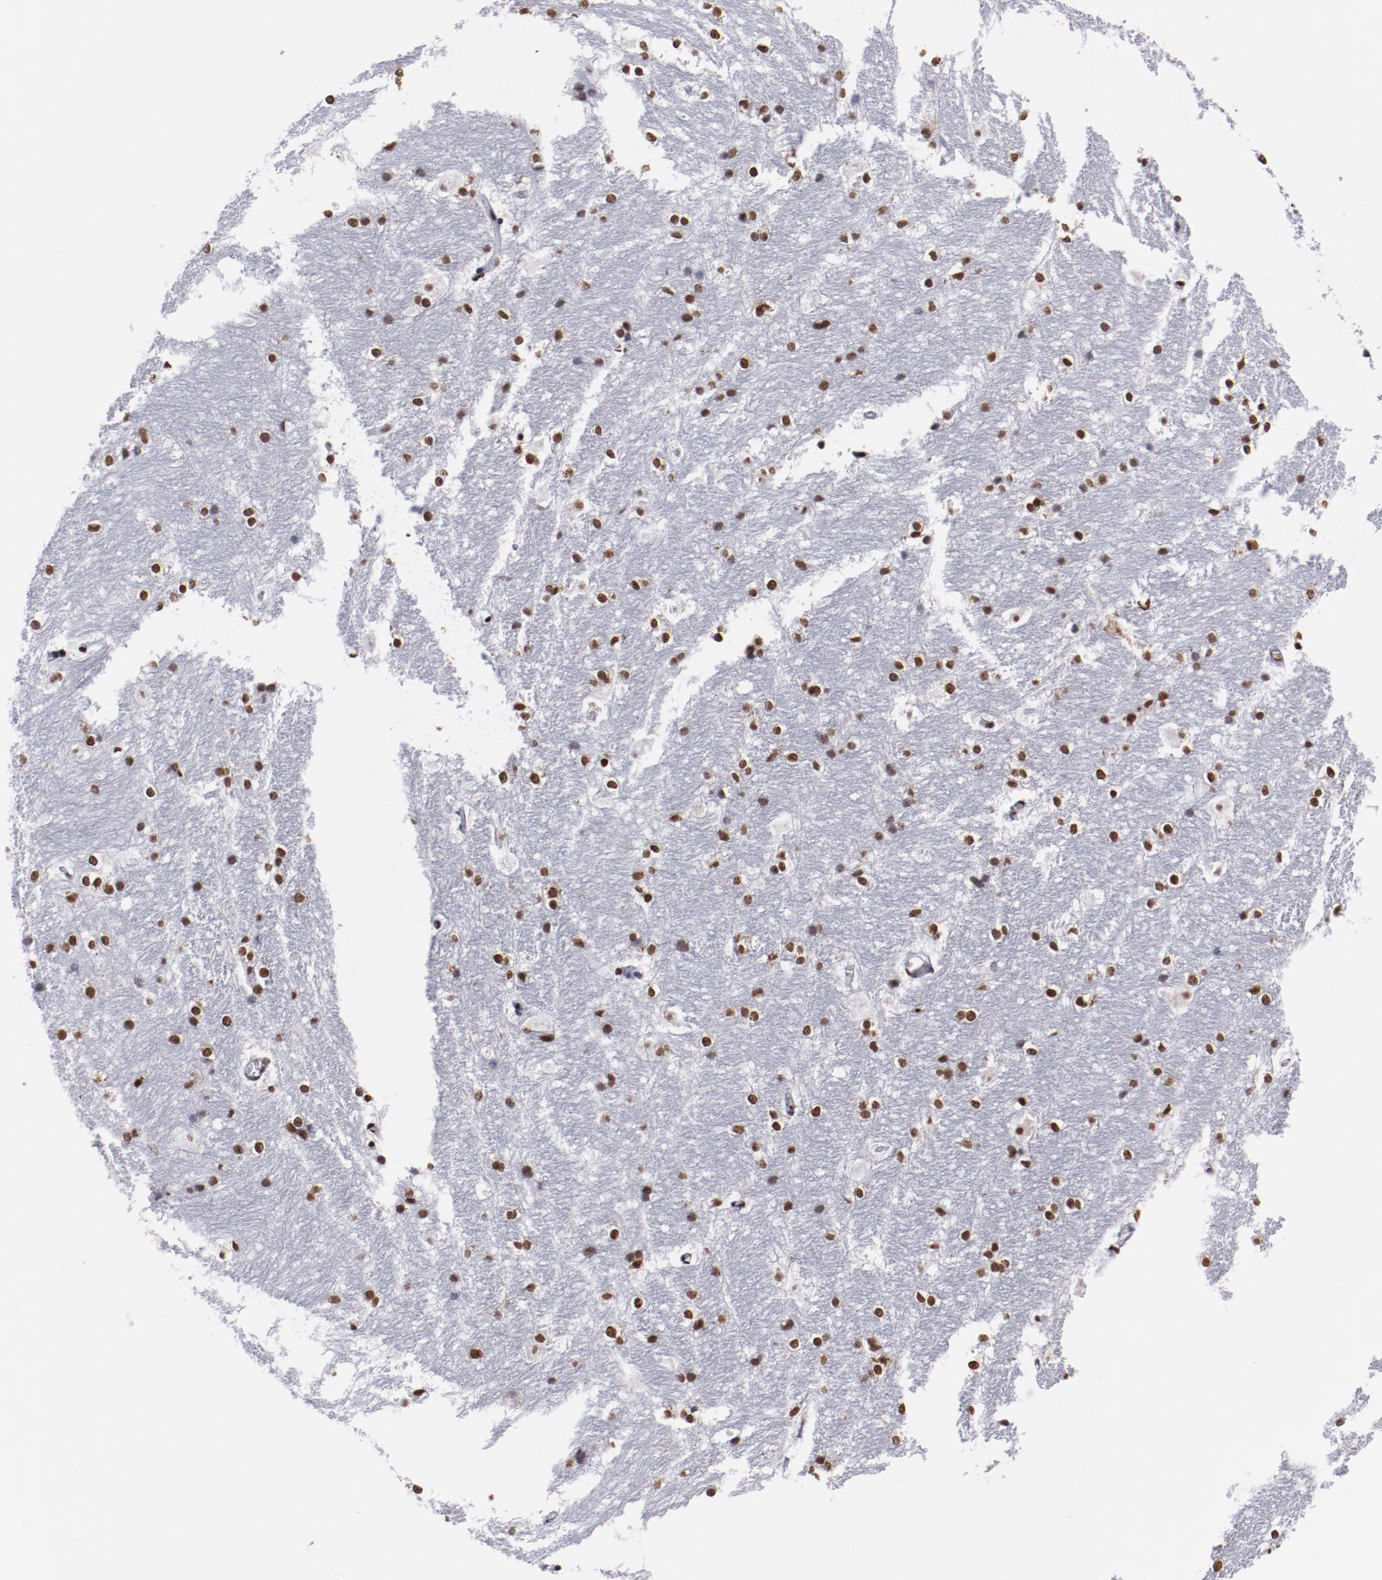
{"staining": {"intensity": "weak", "quantity": "25%-75%", "location": "nuclear"}, "tissue": "hippocampus", "cell_type": "Glial cells", "image_type": "normal", "snomed": [{"axis": "morphology", "description": "Normal tissue, NOS"}, {"axis": "topography", "description": "Hippocampus"}], "caption": "A brown stain shows weak nuclear staining of a protein in glial cells of unremarkable hippocampus. (Stains: DAB (3,3'-diaminobenzidine) in brown, nuclei in blue, Microscopy: brightfield microscopy at high magnification).", "gene": "HNRNPA1L3", "patient": {"sex": "female", "age": 19}}